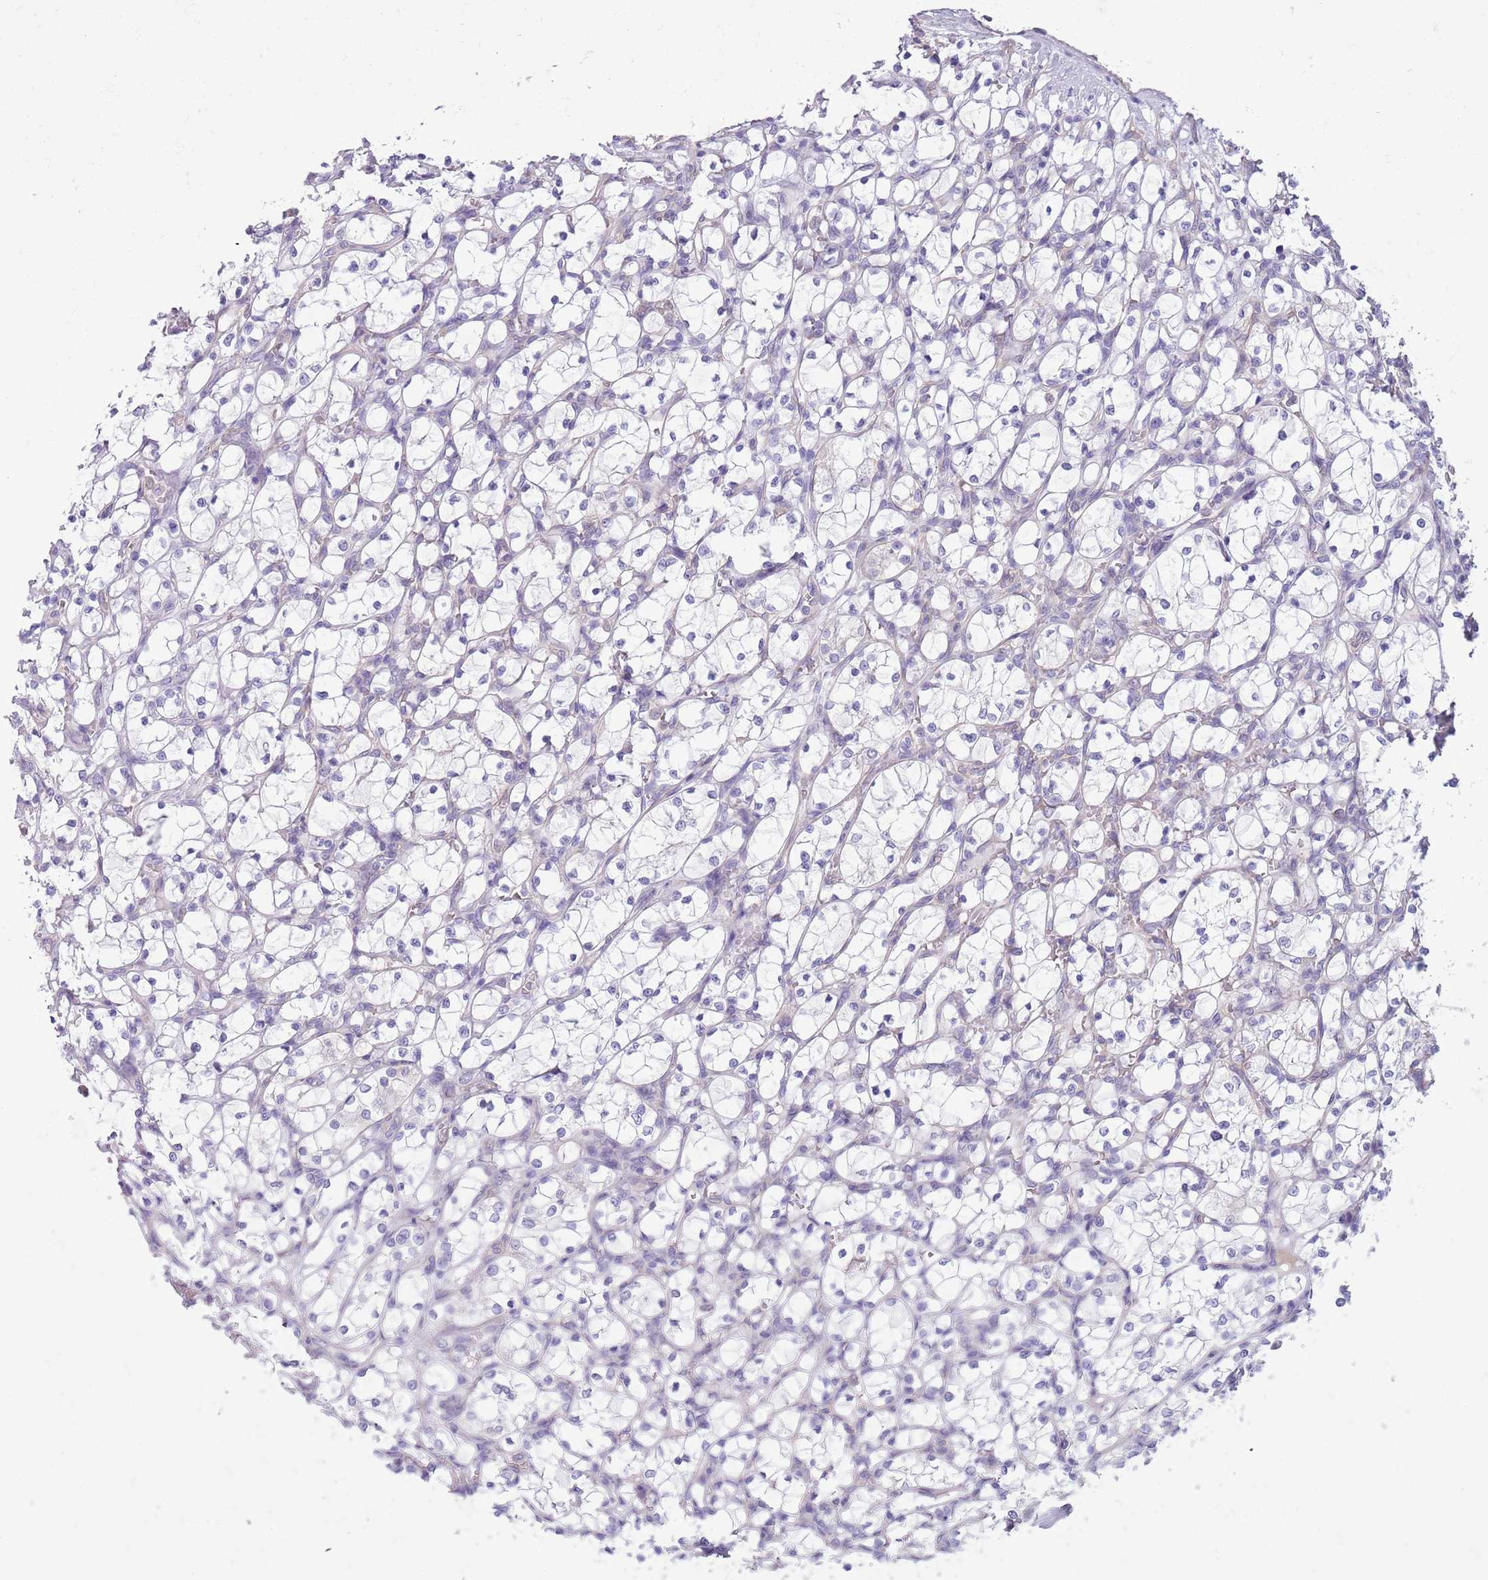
{"staining": {"intensity": "negative", "quantity": "none", "location": "none"}, "tissue": "renal cancer", "cell_type": "Tumor cells", "image_type": "cancer", "snomed": [{"axis": "morphology", "description": "Adenocarcinoma, NOS"}, {"axis": "topography", "description": "Kidney"}], "caption": "Human adenocarcinoma (renal) stained for a protein using immunohistochemistry (IHC) demonstrates no positivity in tumor cells.", "gene": "RBP3", "patient": {"sex": "female", "age": 69}}